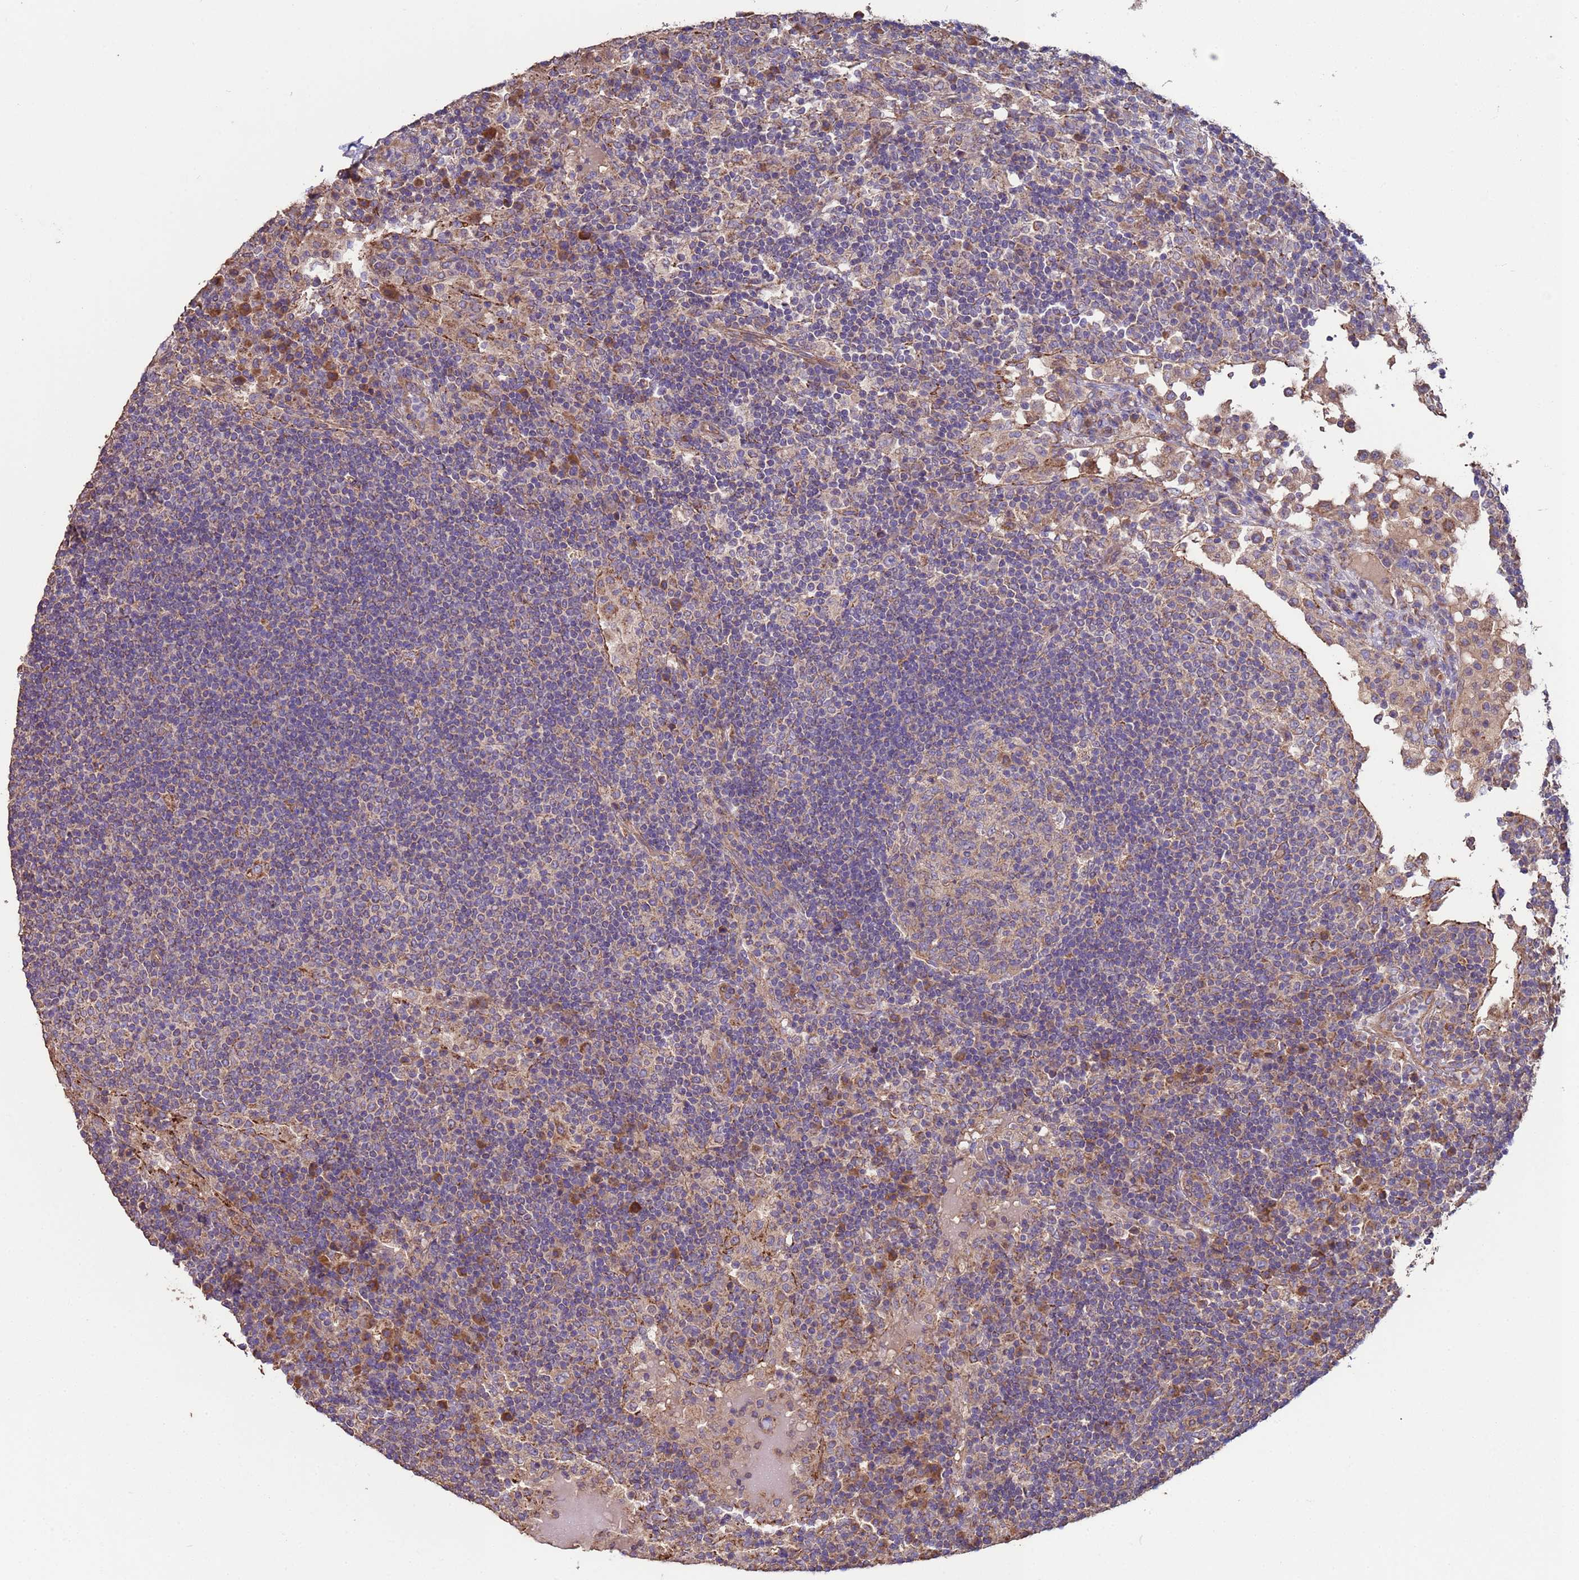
{"staining": {"intensity": "negative", "quantity": "none", "location": "none"}, "tissue": "lymph node", "cell_type": "Germinal center cells", "image_type": "normal", "snomed": [{"axis": "morphology", "description": "Normal tissue, NOS"}, {"axis": "topography", "description": "Lymph node"}], "caption": "Germinal center cells show no significant expression in benign lymph node. (Brightfield microscopy of DAB IHC at high magnification).", "gene": "EEF1AKMT1", "patient": {"sex": "female", "age": 53}}